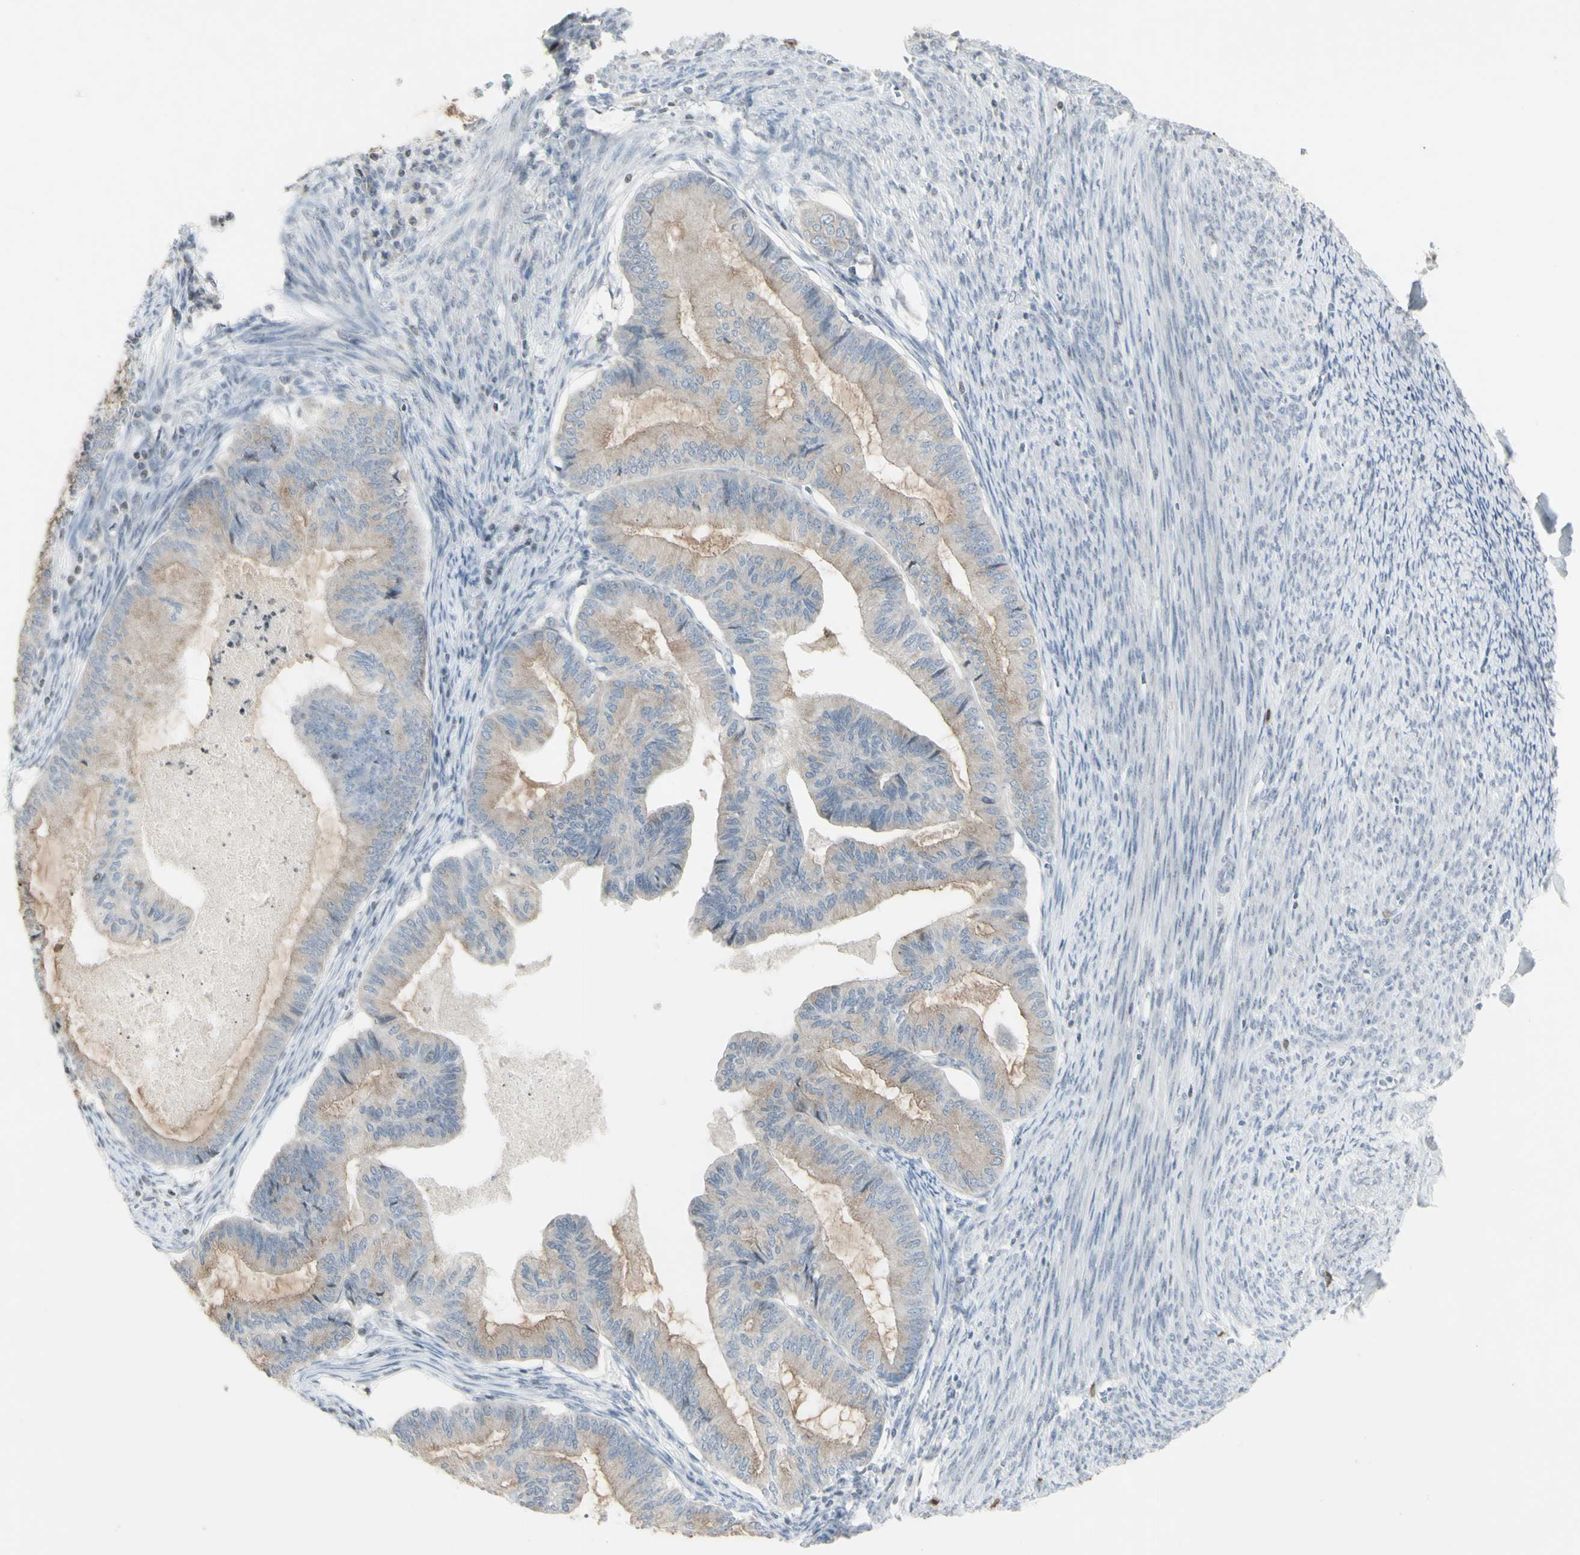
{"staining": {"intensity": "weak", "quantity": ">75%", "location": "cytoplasmic/membranous"}, "tissue": "cervical cancer", "cell_type": "Tumor cells", "image_type": "cancer", "snomed": [{"axis": "morphology", "description": "Normal tissue, NOS"}, {"axis": "morphology", "description": "Adenocarcinoma, NOS"}, {"axis": "topography", "description": "Cervix"}, {"axis": "topography", "description": "Endometrium"}], "caption": "Immunohistochemical staining of adenocarcinoma (cervical) shows weak cytoplasmic/membranous protein positivity in approximately >75% of tumor cells.", "gene": "MUC5AC", "patient": {"sex": "female", "age": 86}}